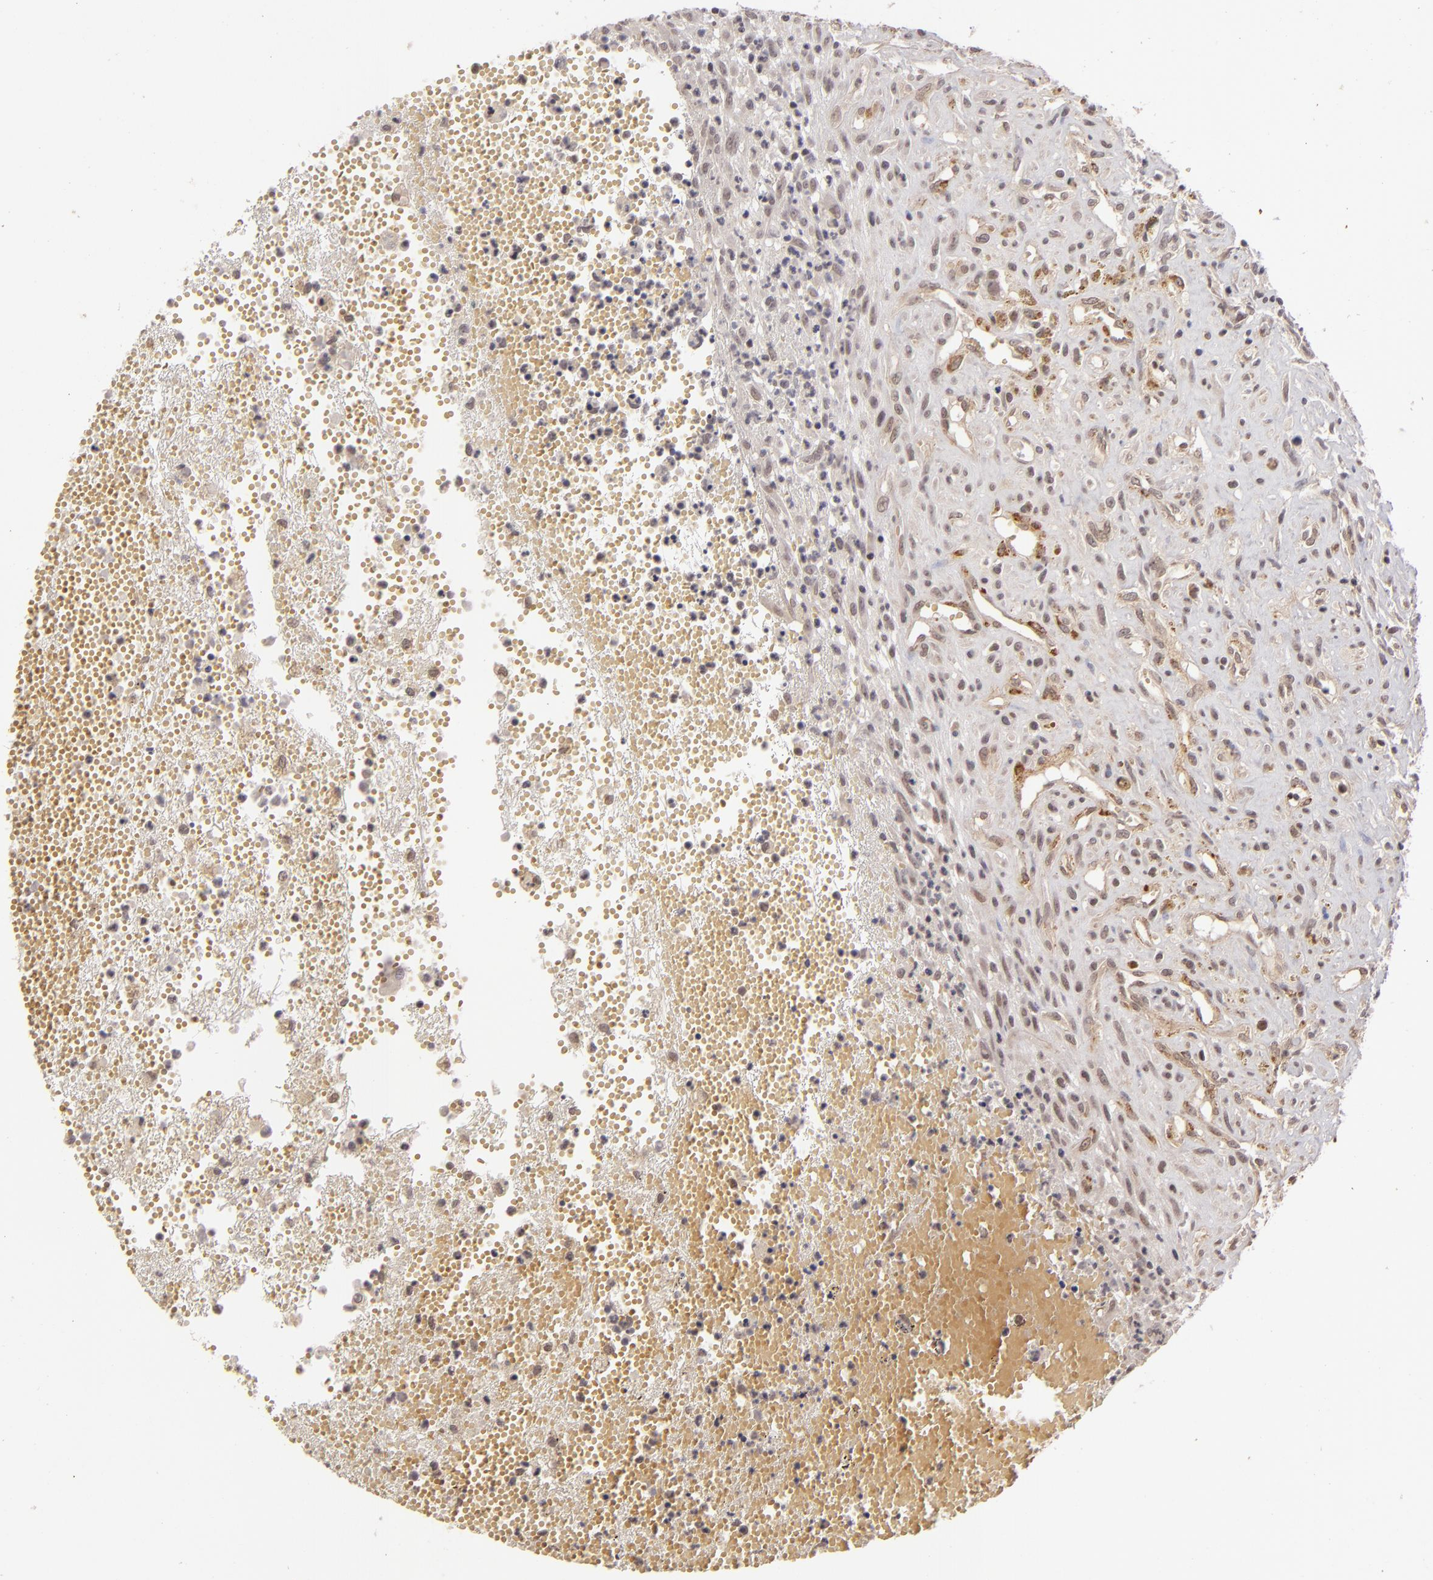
{"staining": {"intensity": "moderate", "quantity": "25%-75%", "location": "cytoplasmic/membranous"}, "tissue": "glioma", "cell_type": "Tumor cells", "image_type": "cancer", "snomed": [{"axis": "morphology", "description": "Glioma, malignant, High grade"}, {"axis": "topography", "description": "Brain"}], "caption": "Brown immunohistochemical staining in human glioma shows moderate cytoplasmic/membranous staining in about 25%-75% of tumor cells. The staining was performed using DAB (3,3'-diaminobenzidine), with brown indicating positive protein expression. Nuclei are stained blue with hematoxylin.", "gene": "DFFA", "patient": {"sex": "male", "age": 66}}